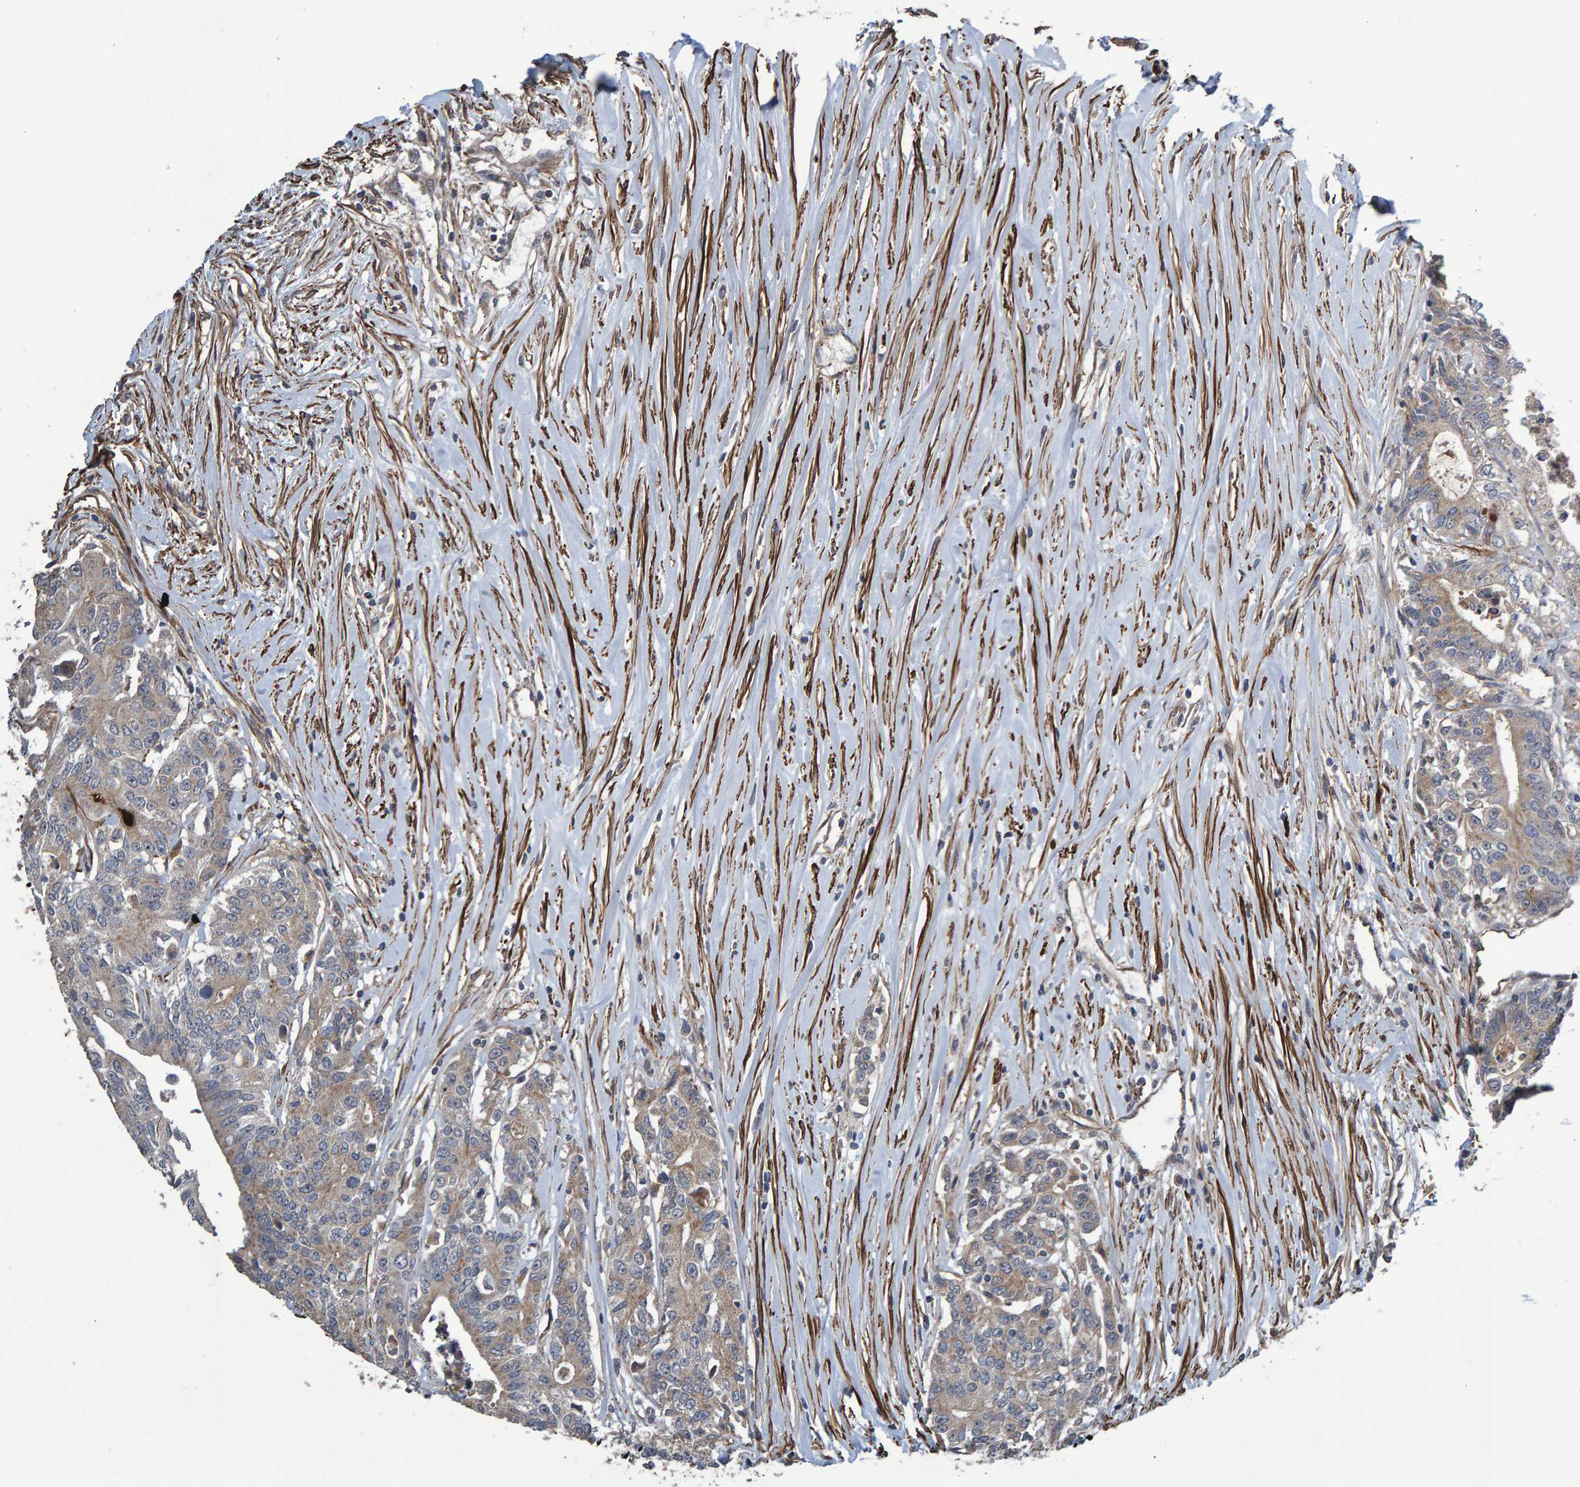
{"staining": {"intensity": "weak", "quantity": ">75%", "location": "cytoplasmic/membranous"}, "tissue": "colorectal cancer", "cell_type": "Tumor cells", "image_type": "cancer", "snomed": [{"axis": "morphology", "description": "Adenocarcinoma, NOS"}, {"axis": "topography", "description": "Colon"}], "caption": "Colorectal cancer stained for a protein (brown) exhibits weak cytoplasmic/membranous positive positivity in approximately >75% of tumor cells.", "gene": "SLIT2", "patient": {"sex": "female", "age": 77}}